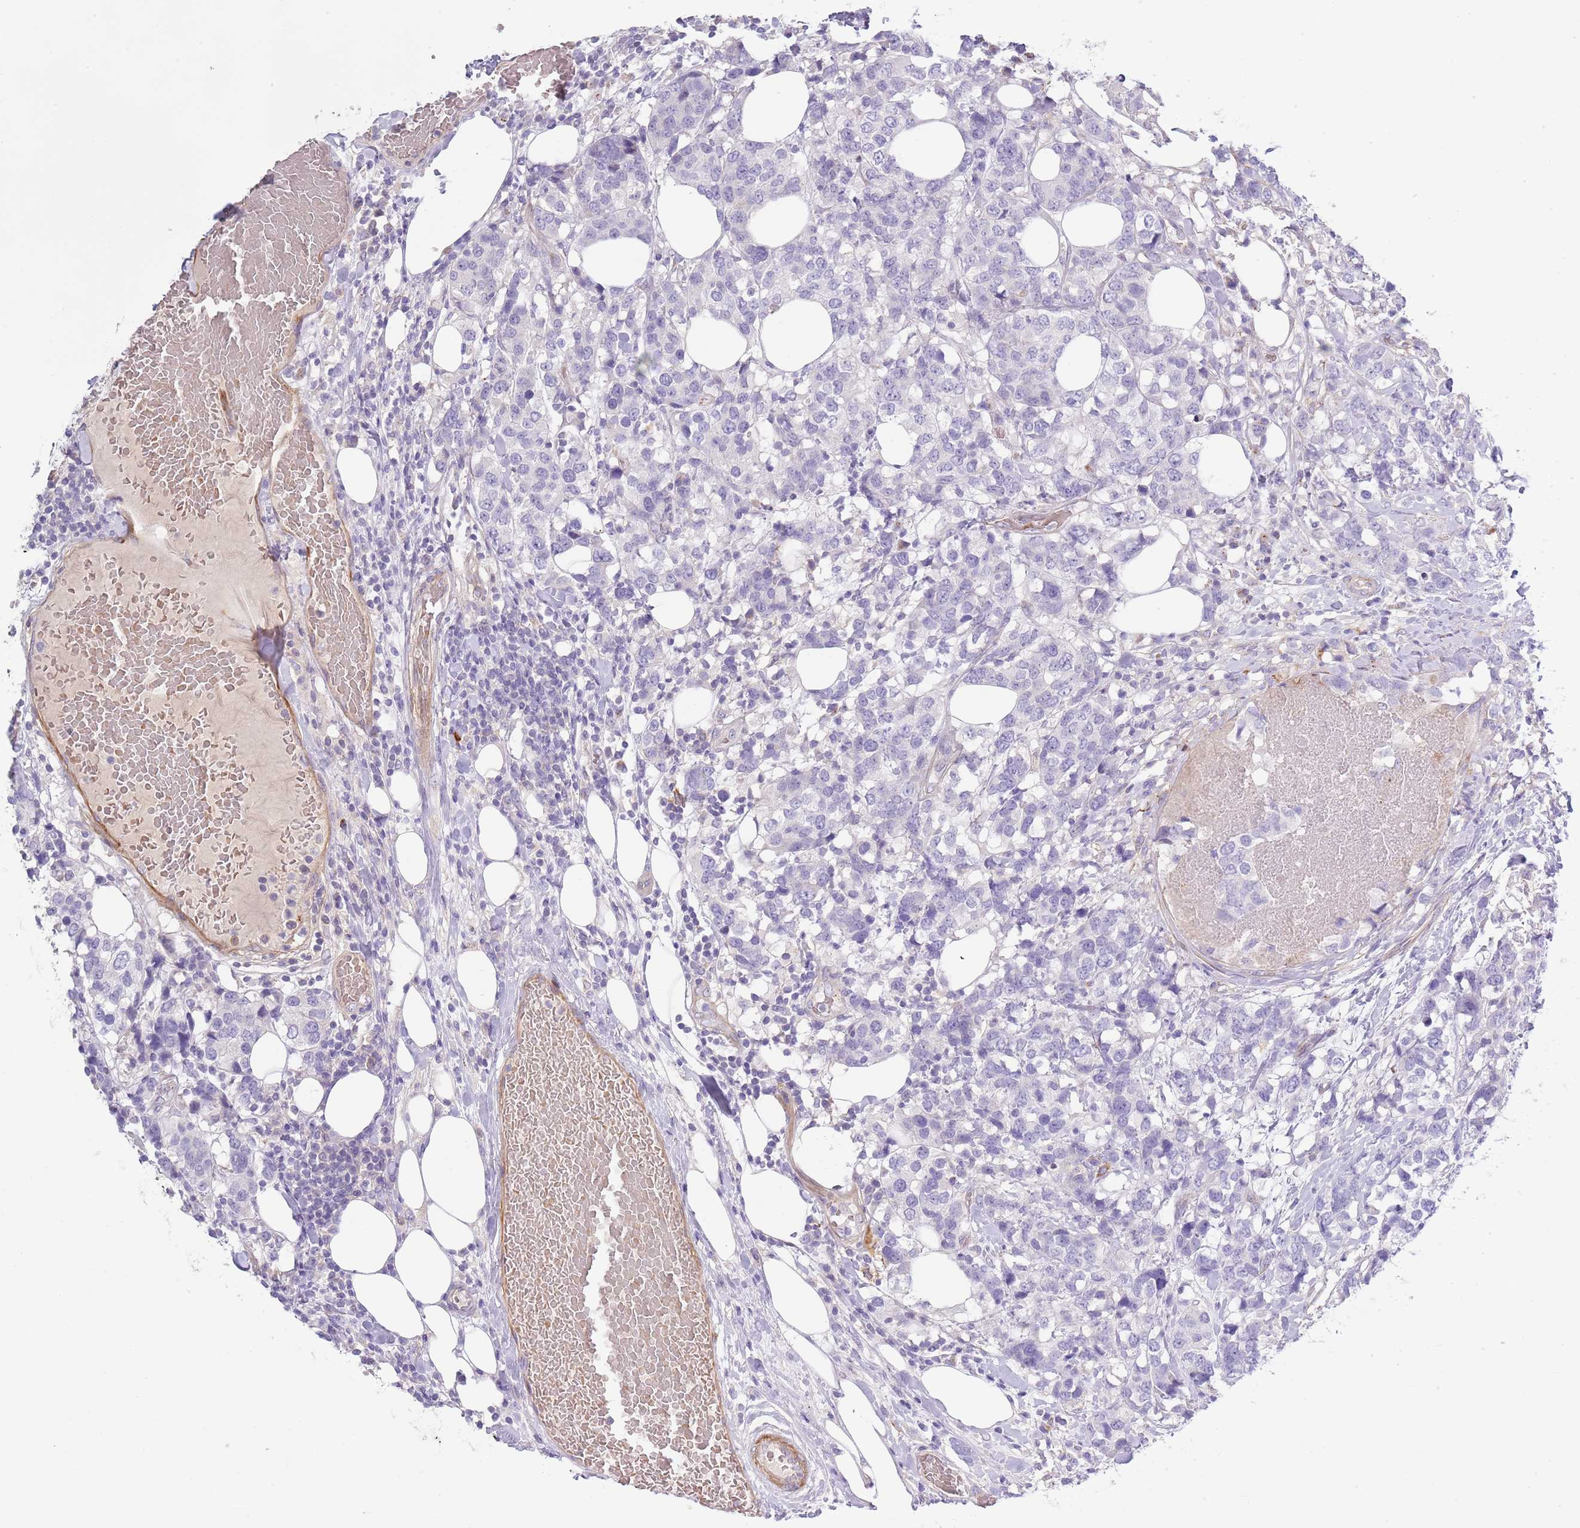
{"staining": {"intensity": "negative", "quantity": "none", "location": "none"}, "tissue": "breast cancer", "cell_type": "Tumor cells", "image_type": "cancer", "snomed": [{"axis": "morphology", "description": "Lobular carcinoma"}, {"axis": "topography", "description": "Breast"}], "caption": "Photomicrograph shows no protein expression in tumor cells of breast lobular carcinoma tissue.", "gene": "TINAGL1", "patient": {"sex": "female", "age": 59}}